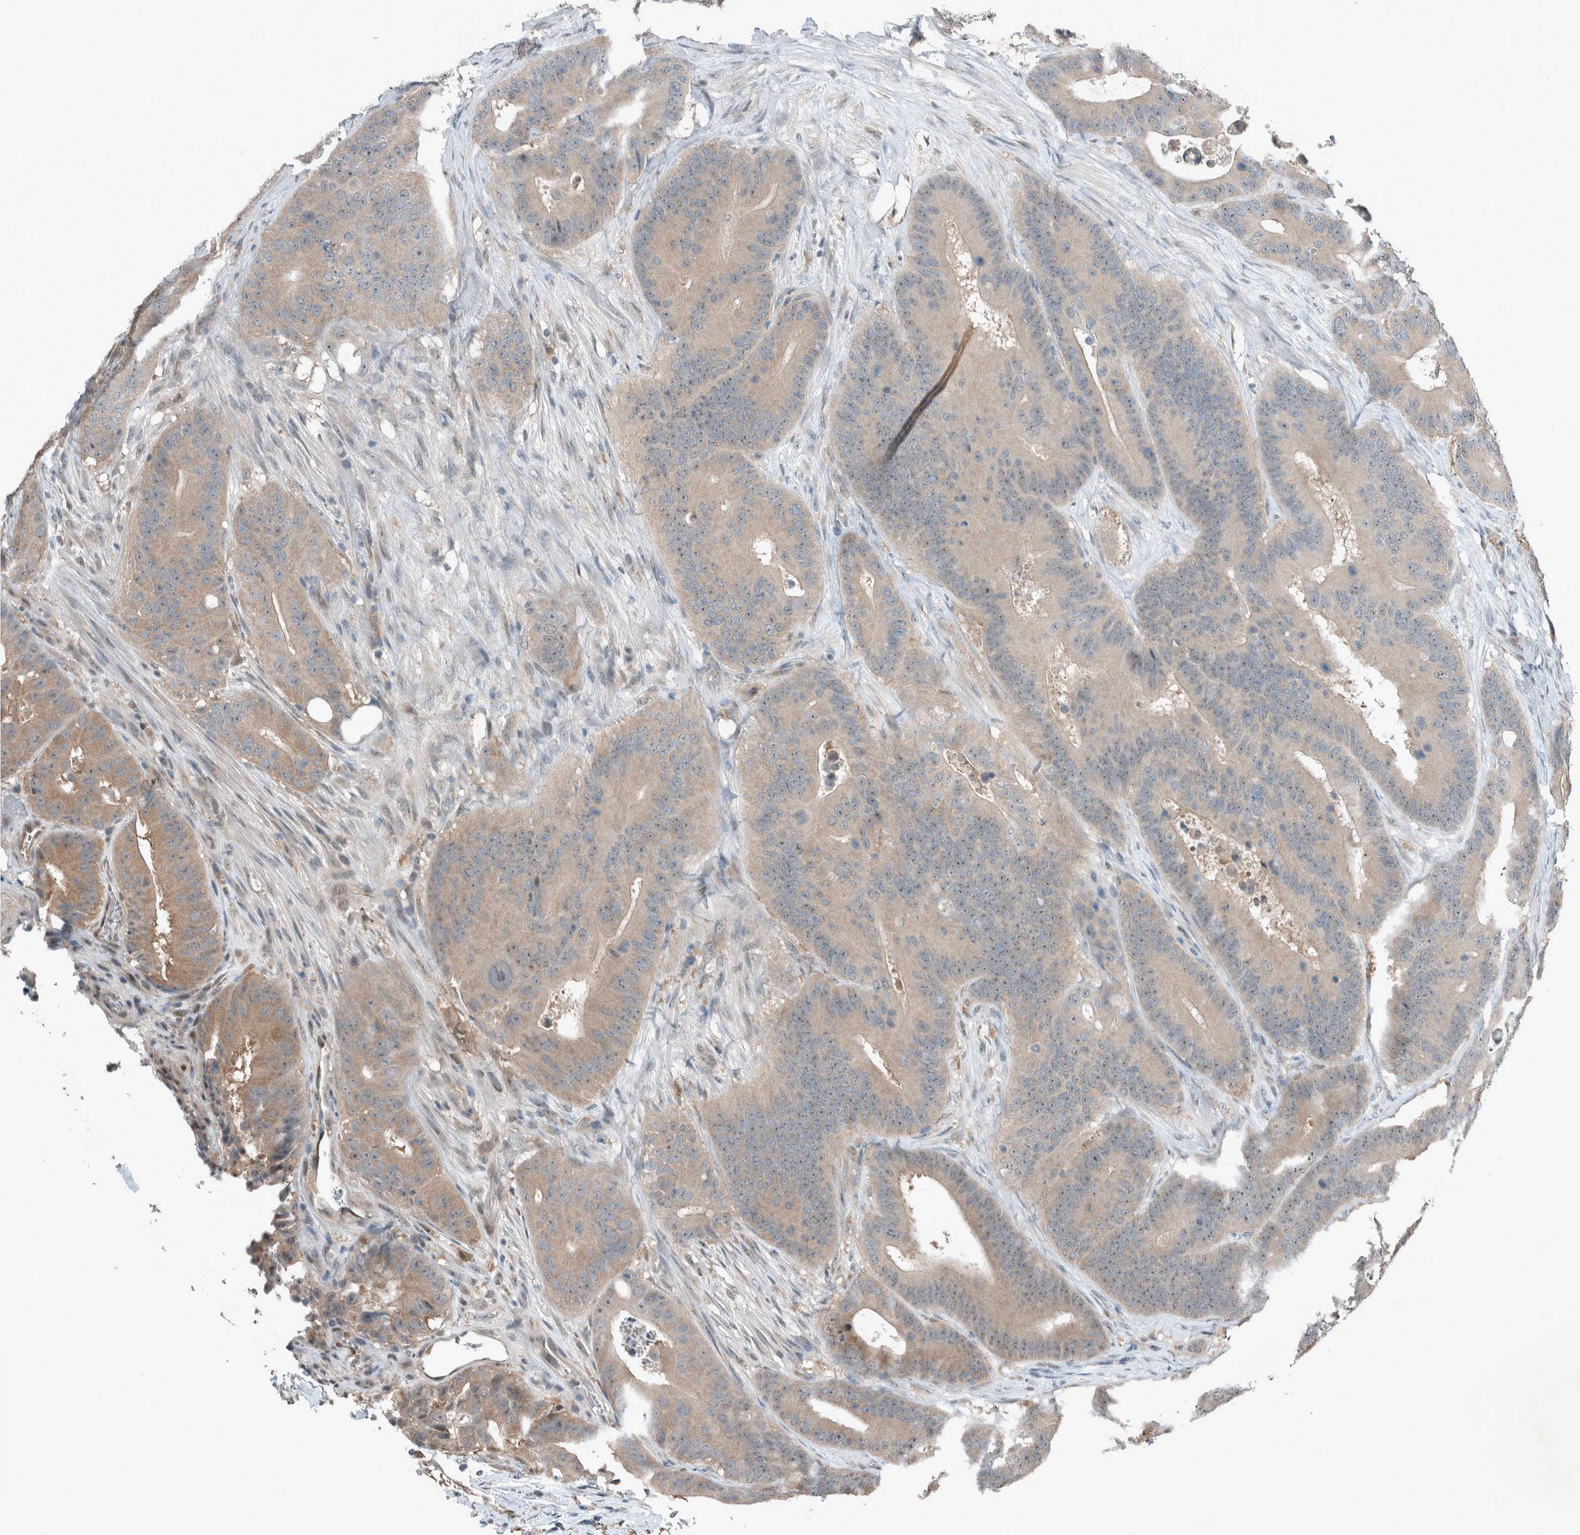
{"staining": {"intensity": "weak", "quantity": "<25%", "location": "cytoplasmic/membranous"}, "tissue": "colorectal cancer", "cell_type": "Tumor cells", "image_type": "cancer", "snomed": [{"axis": "morphology", "description": "Adenocarcinoma, NOS"}, {"axis": "topography", "description": "Colon"}], "caption": "This is an immunohistochemistry (IHC) histopathology image of human colorectal cancer (adenocarcinoma). There is no expression in tumor cells.", "gene": "RALGDS", "patient": {"sex": "male", "age": 83}}